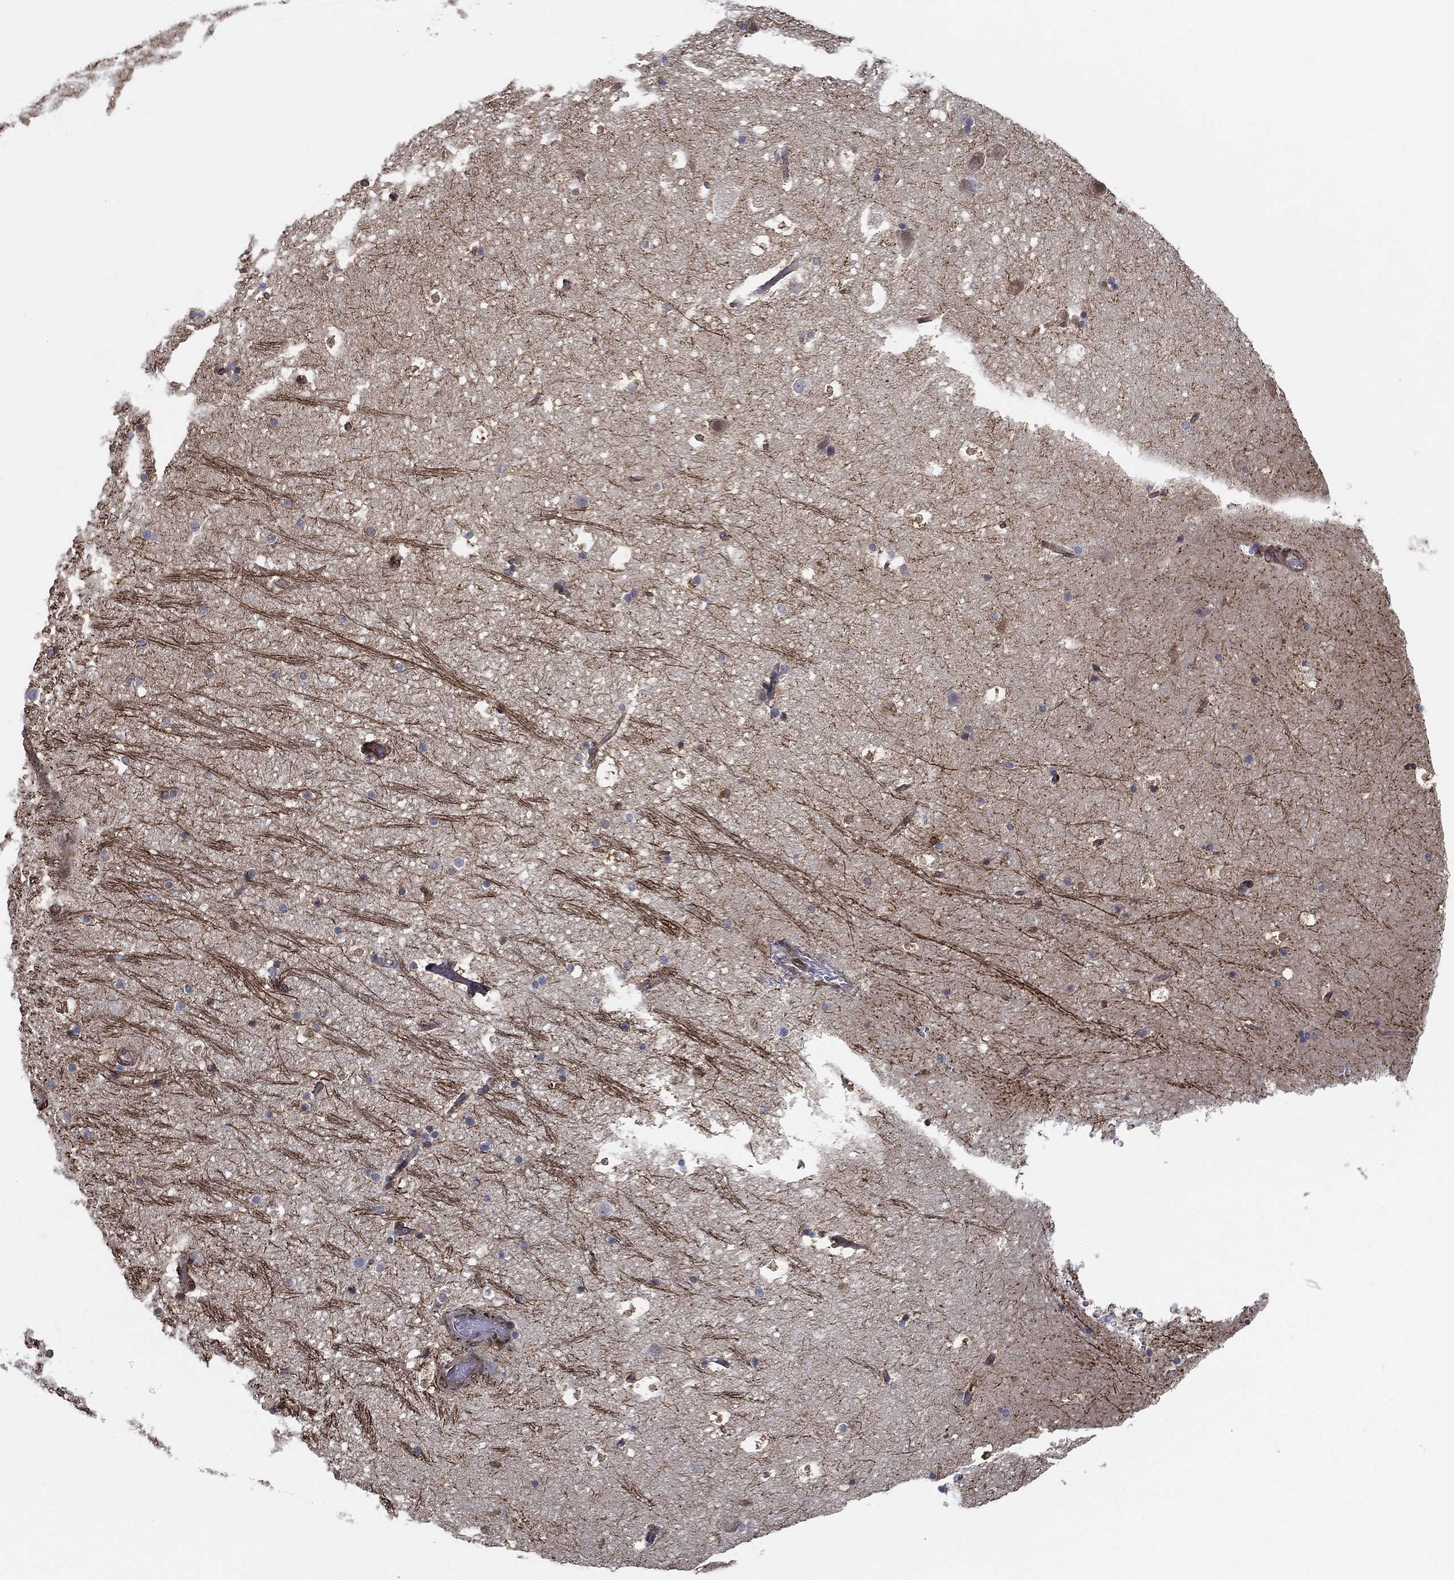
{"staining": {"intensity": "negative", "quantity": "none", "location": "none"}, "tissue": "hippocampus", "cell_type": "Glial cells", "image_type": "normal", "snomed": [{"axis": "morphology", "description": "Normal tissue, NOS"}, {"axis": "topography", "description": "Hippocampus"}], "caption": "Glial cells show no significant protein expression in unremarkable hippocampus. The staining was performed using DAB (3,3'-diaminobenzidine) to visualize the protein expression in brown, while the nuclei were stained in blue with hematoxylin (Magnification: 20x).", "gene": "LRRC56", "patient": {"sex": "male", "age": 51}}